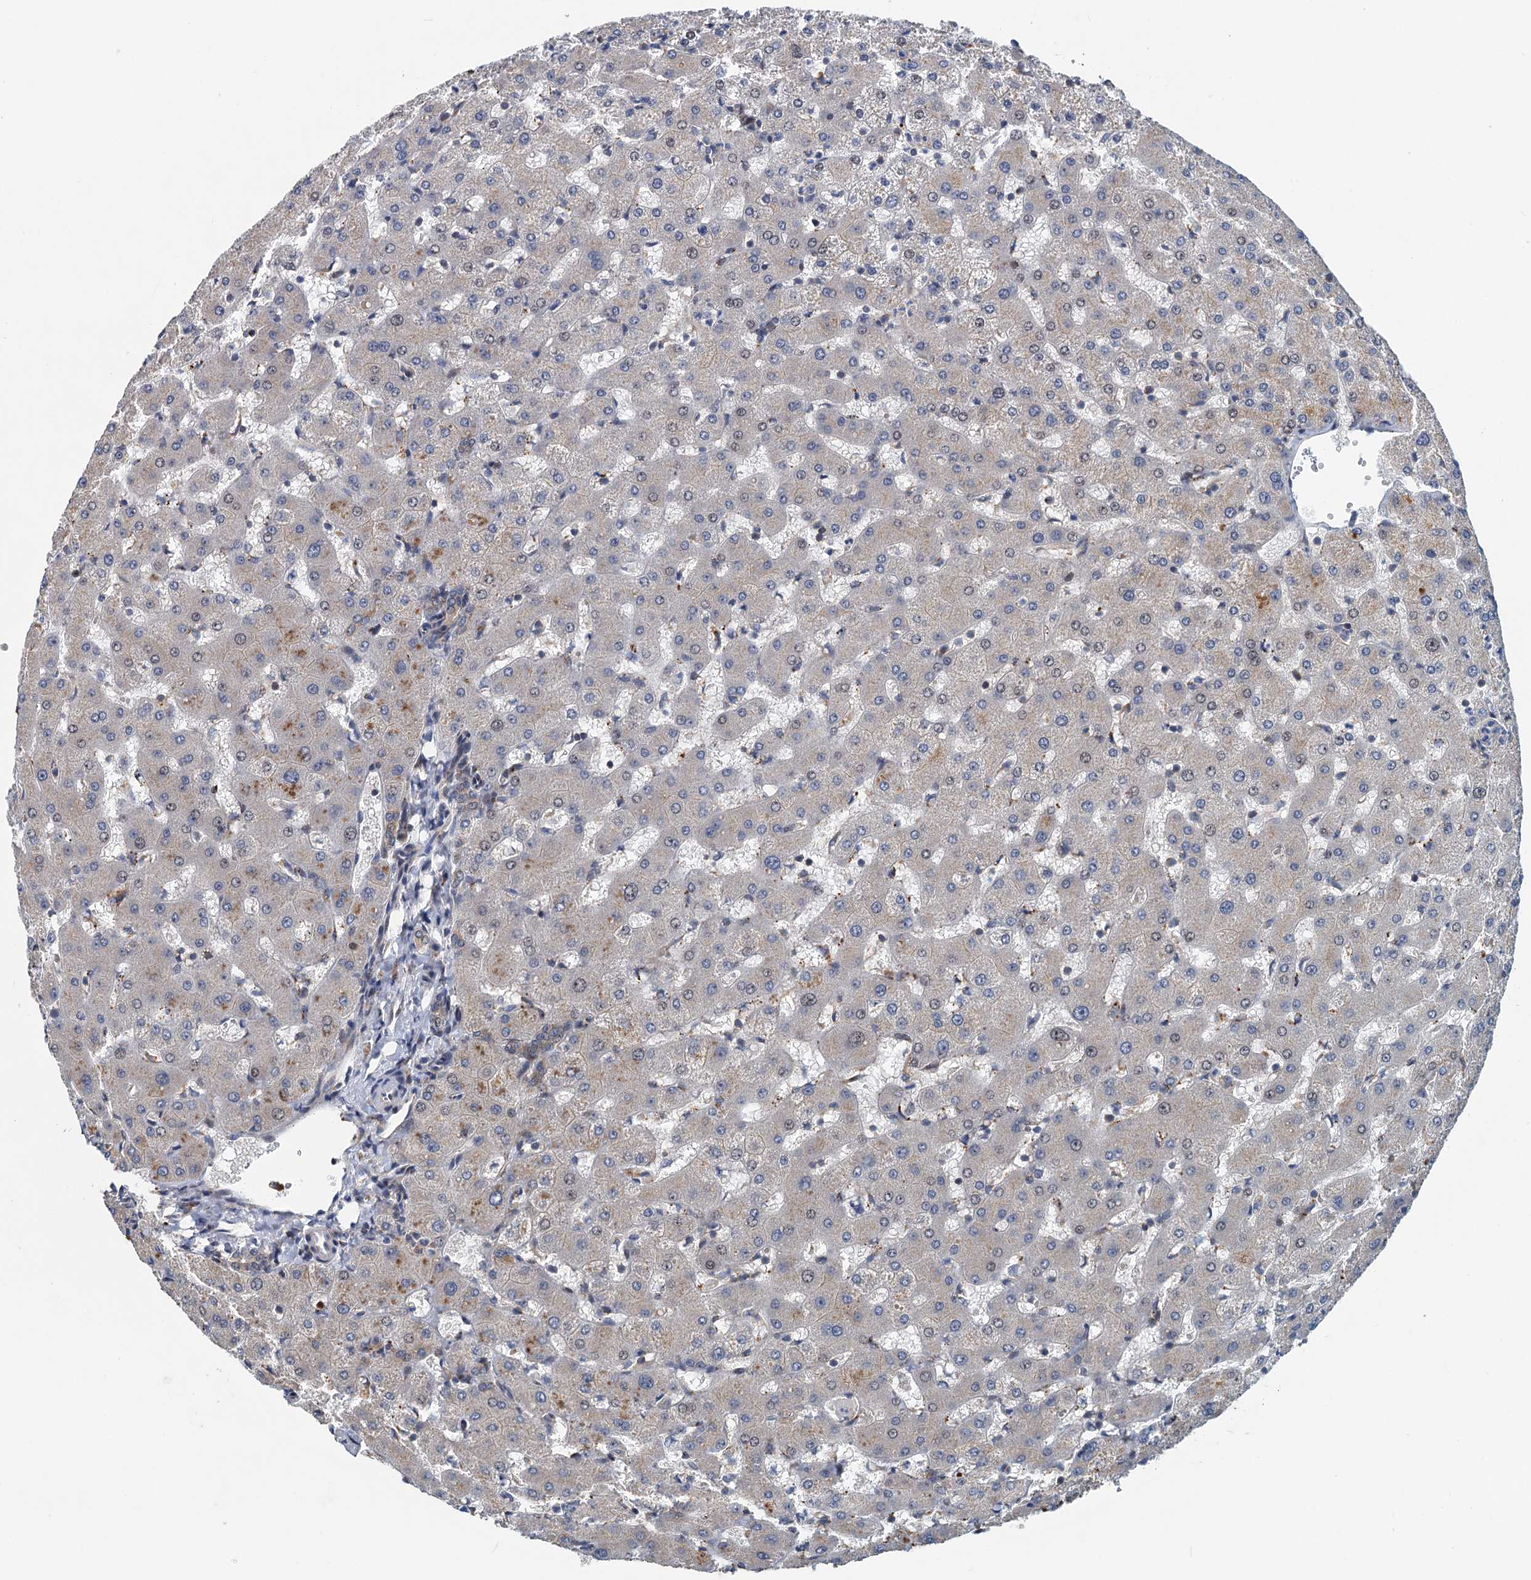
{"staining": {"intensity": "negative", "quantity": "none", "location": "none"}, "tissue": "liver", "cell_type": "Cholangiocytes", "image_type": "normal", "snomed": [{"axis": "morphology", "description": "Normal tissue, NOS"}, {"axis": "topography", "description": "Liver"}], "caption": "Protein analysis of unremarkable liver demonstrates no significant positivity in cholangiocytes.", "gene": "NBEA", "patient": {"sex": "female", "age": 63}}